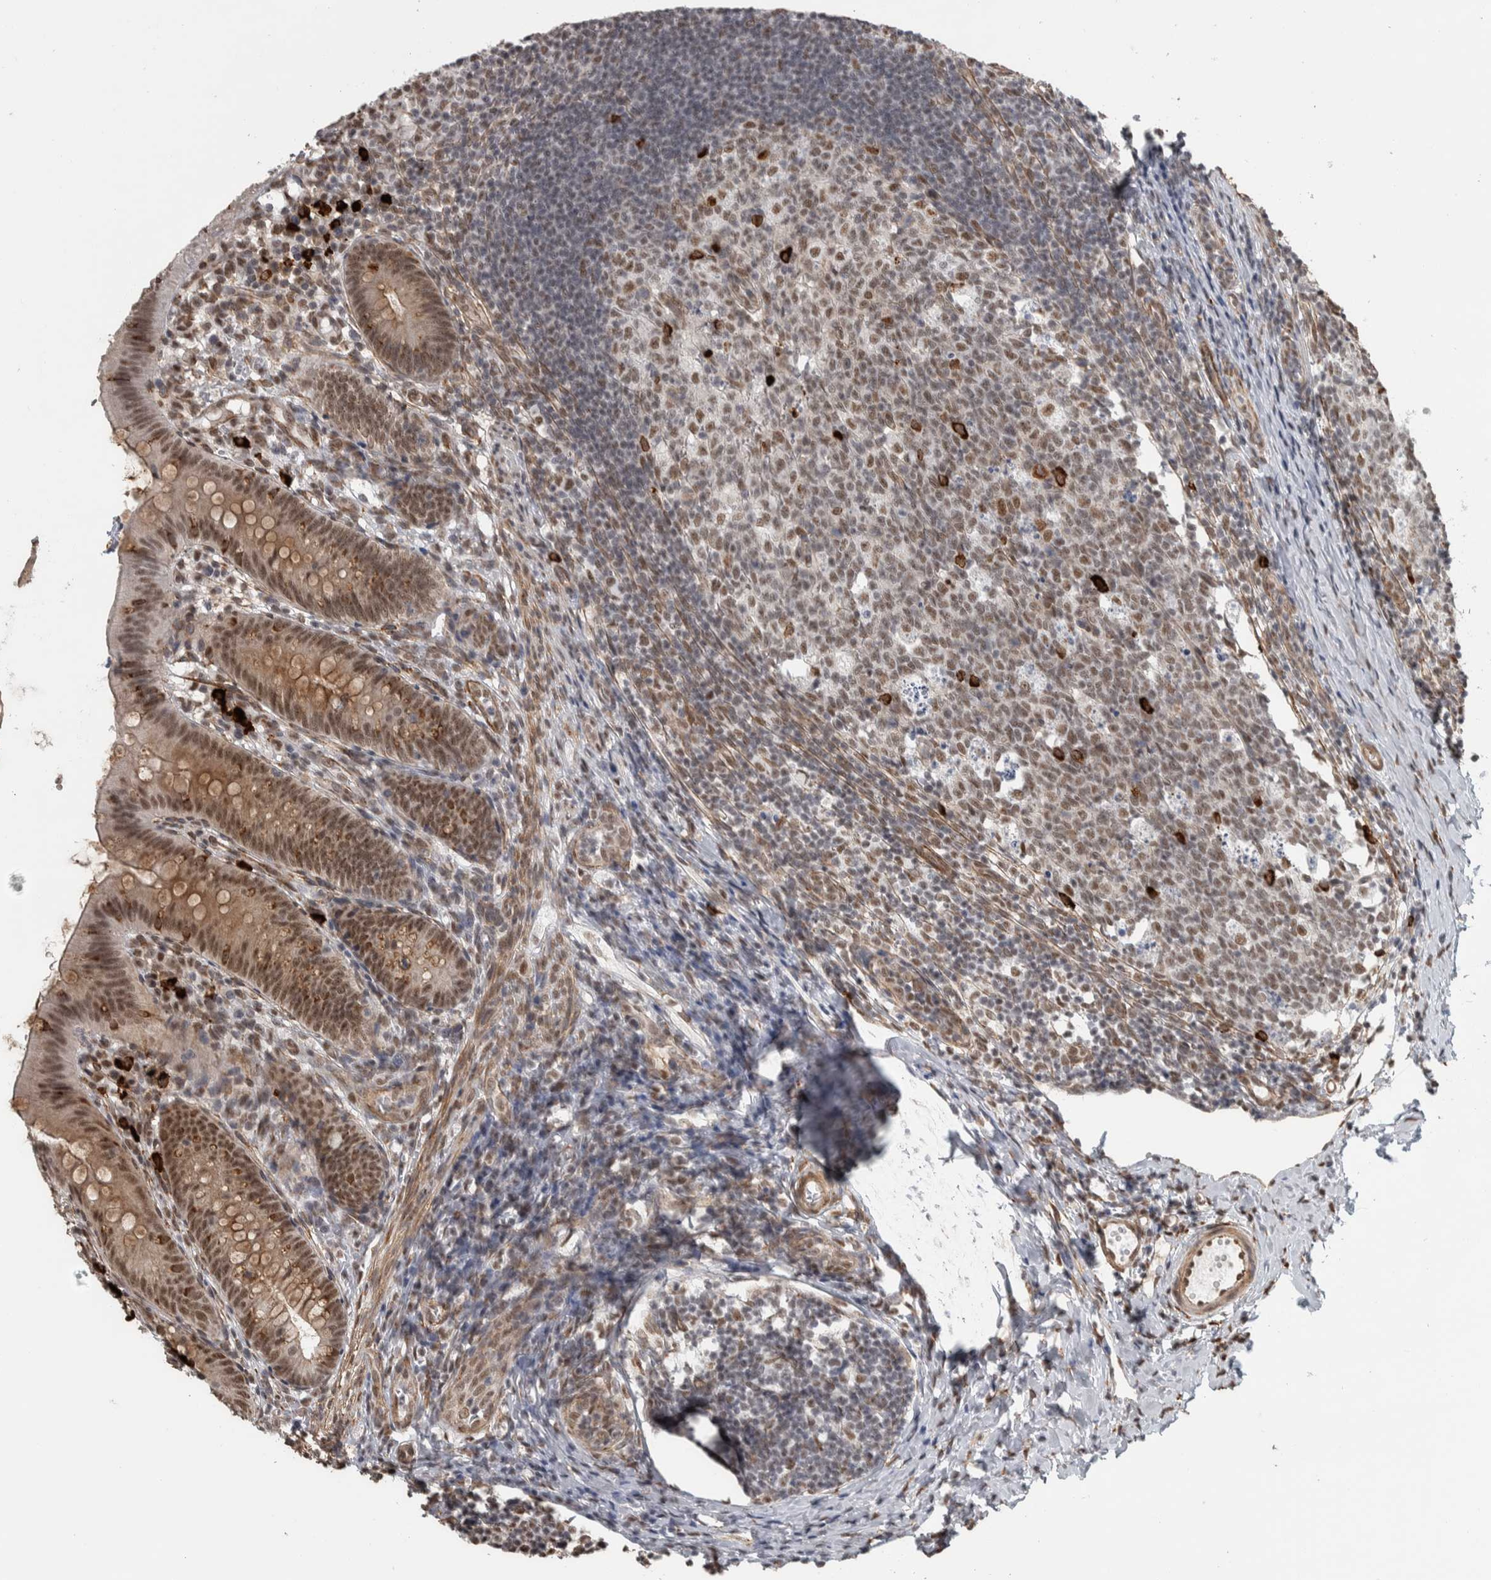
{"staining": {"intensity": "strong", "quantity": "25%-75%", "location": "cytoplasmic/membranous,nuclear"}, "tissue": "appendix", "cell_type": "Glandular cells", "image_type": "normal", "snomed": [{"axis": "morphology", "description": "Normal tissue, NOS"}, {"axis": "topography", "description": "Appendix"}], "caption": "Immunohistochemistry histopathology image of unremarkable appendix: human appendix stained using immunohistochemistry demonstrates high levels of strong protein expression localized specifically in the cytoplasmic/membranous,nuclear of glandular cells, appearing as a cytoplasmic/membranous,nuclear brown color.", "gene": "DDX42", "patient": {"sex": "male", "age": 1}}